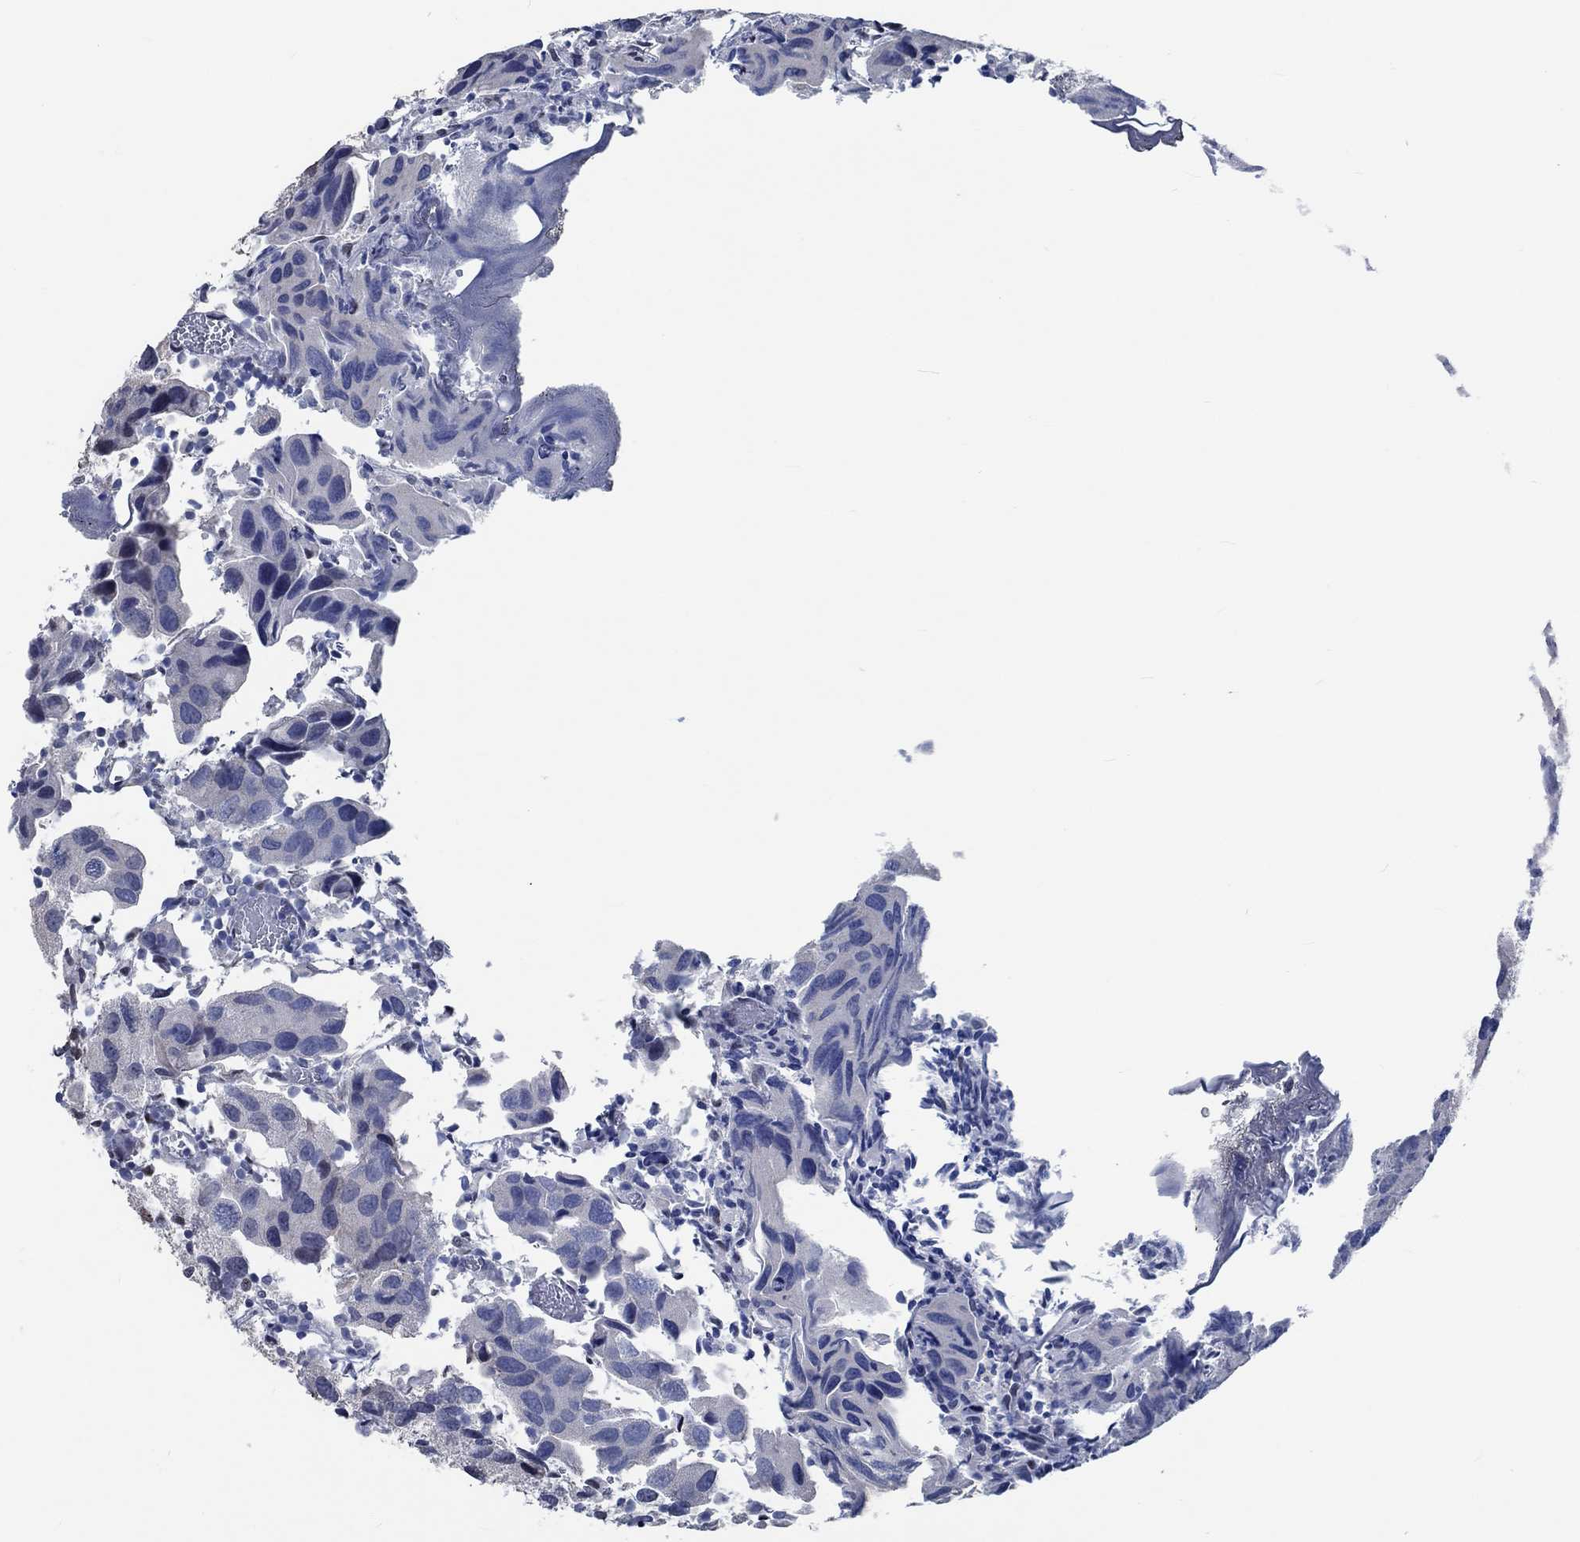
{"staining": {"intensity": "negative", "quantity": "none", "location": "none"}, "tissue": "urothelial cancer", "cell_type": "Tumor cells", "image_type": "cancer", "snomed": [{"axis": "morphology", "description": "Urothelial carcinoma, High grade"}, {"axis": "topography", "description": "Urinary bladder"}], "caption": "Immunohistochemistry of urothelial cancer displays no positivity in tumor cells.", "gene": "OBSCN", "patient": {"sex": "male", "age": 79}}